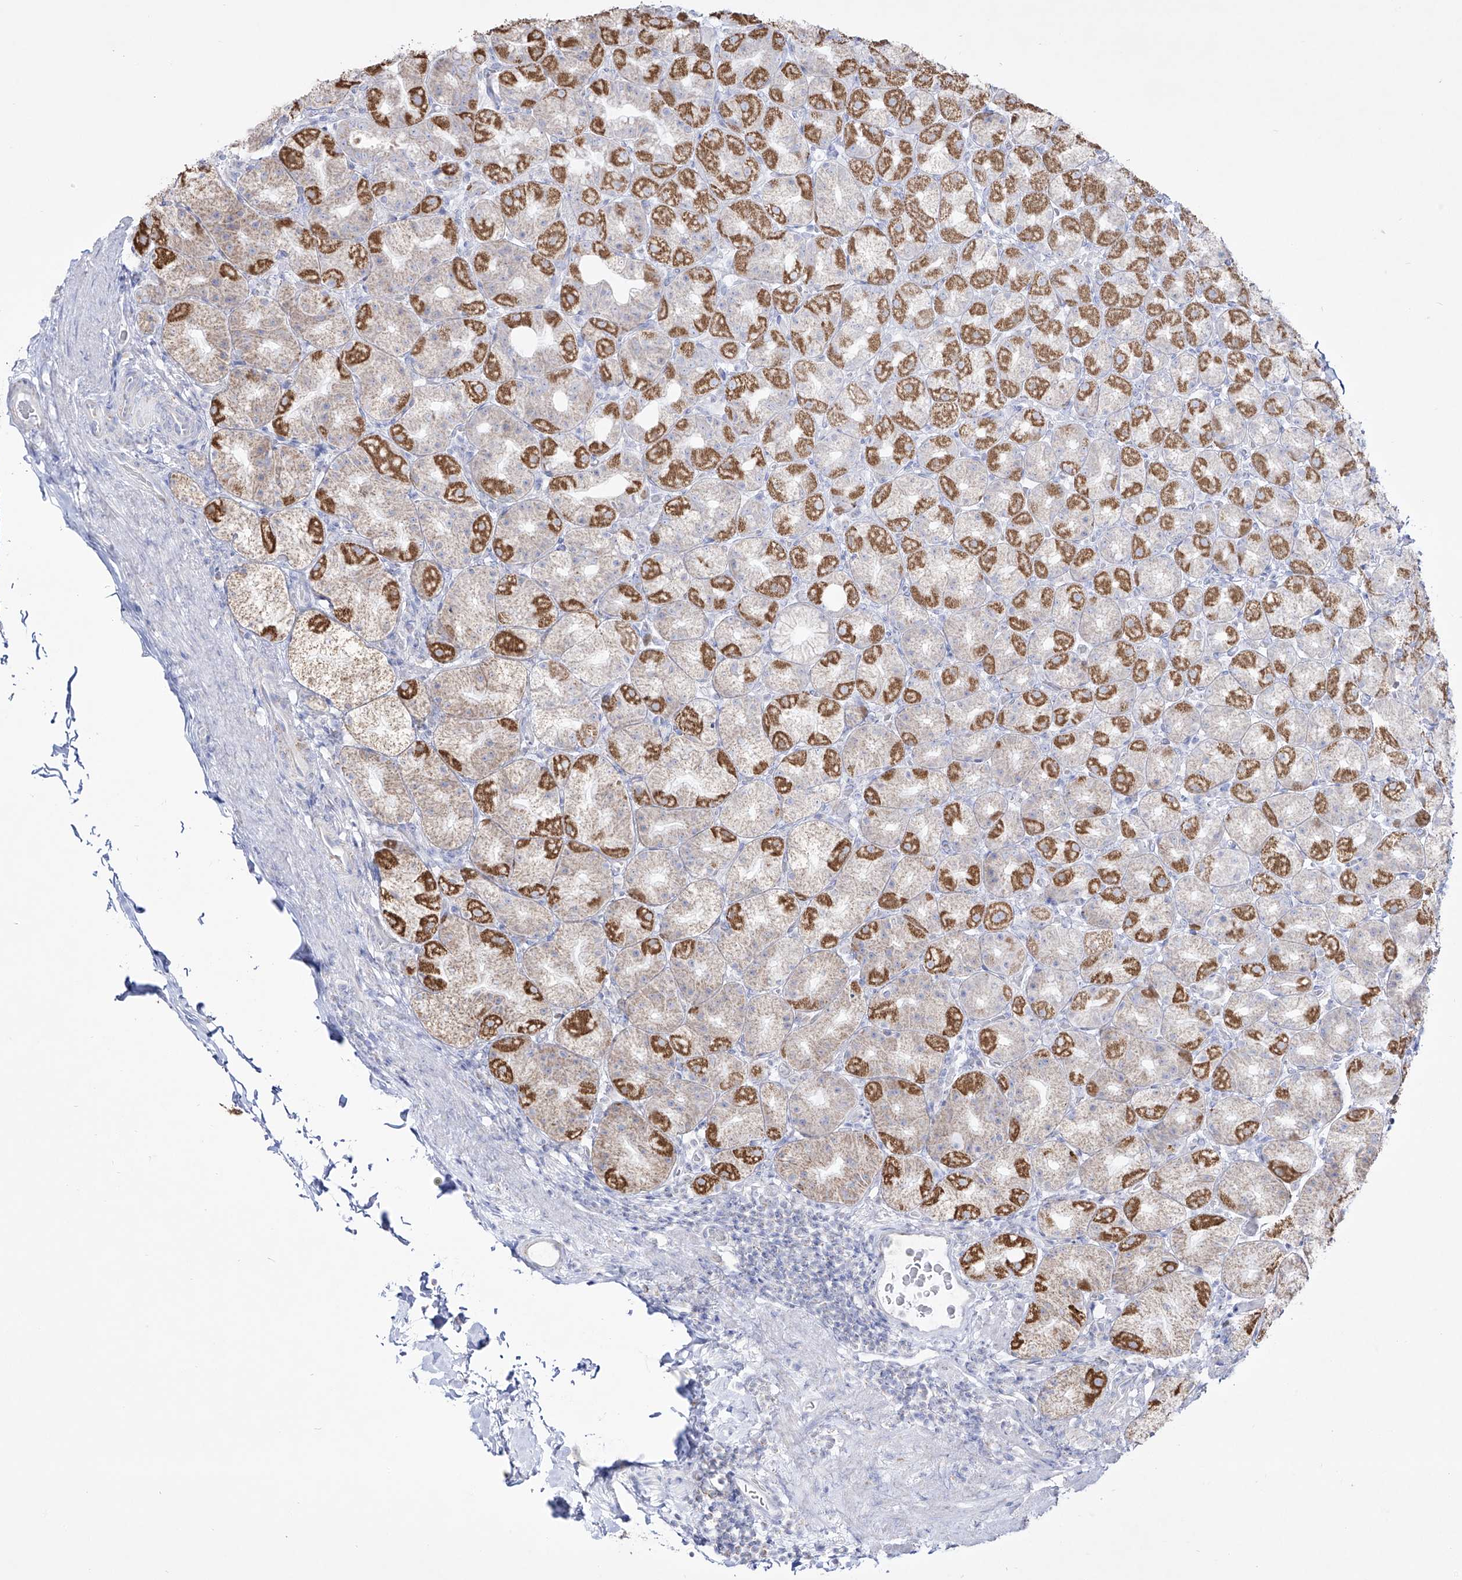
{"staining": {"intensity": "strong", "quantity": "25%-75%", "location": "cytoplasmic/membranous"}, "tissue": "stomach", "cell_type": "Glandular cells", "image_type": "normal", "snomed": [{"axis": "morphology", "description": "Normal tissue, NOS"}, {"axis": "topography", "description": "Stomach, upper"}], "caption": "Immunohistochemistry (IHC) of normal stomach exhibits high levels of strong cytoplasmic/membranous expression in about 25%-75% of glandular cells. (DAB = brown stain, brightfield microscopy at high magnification).", "gene": "RCHY1", "patient": {"sex": "male", "age": 68}}